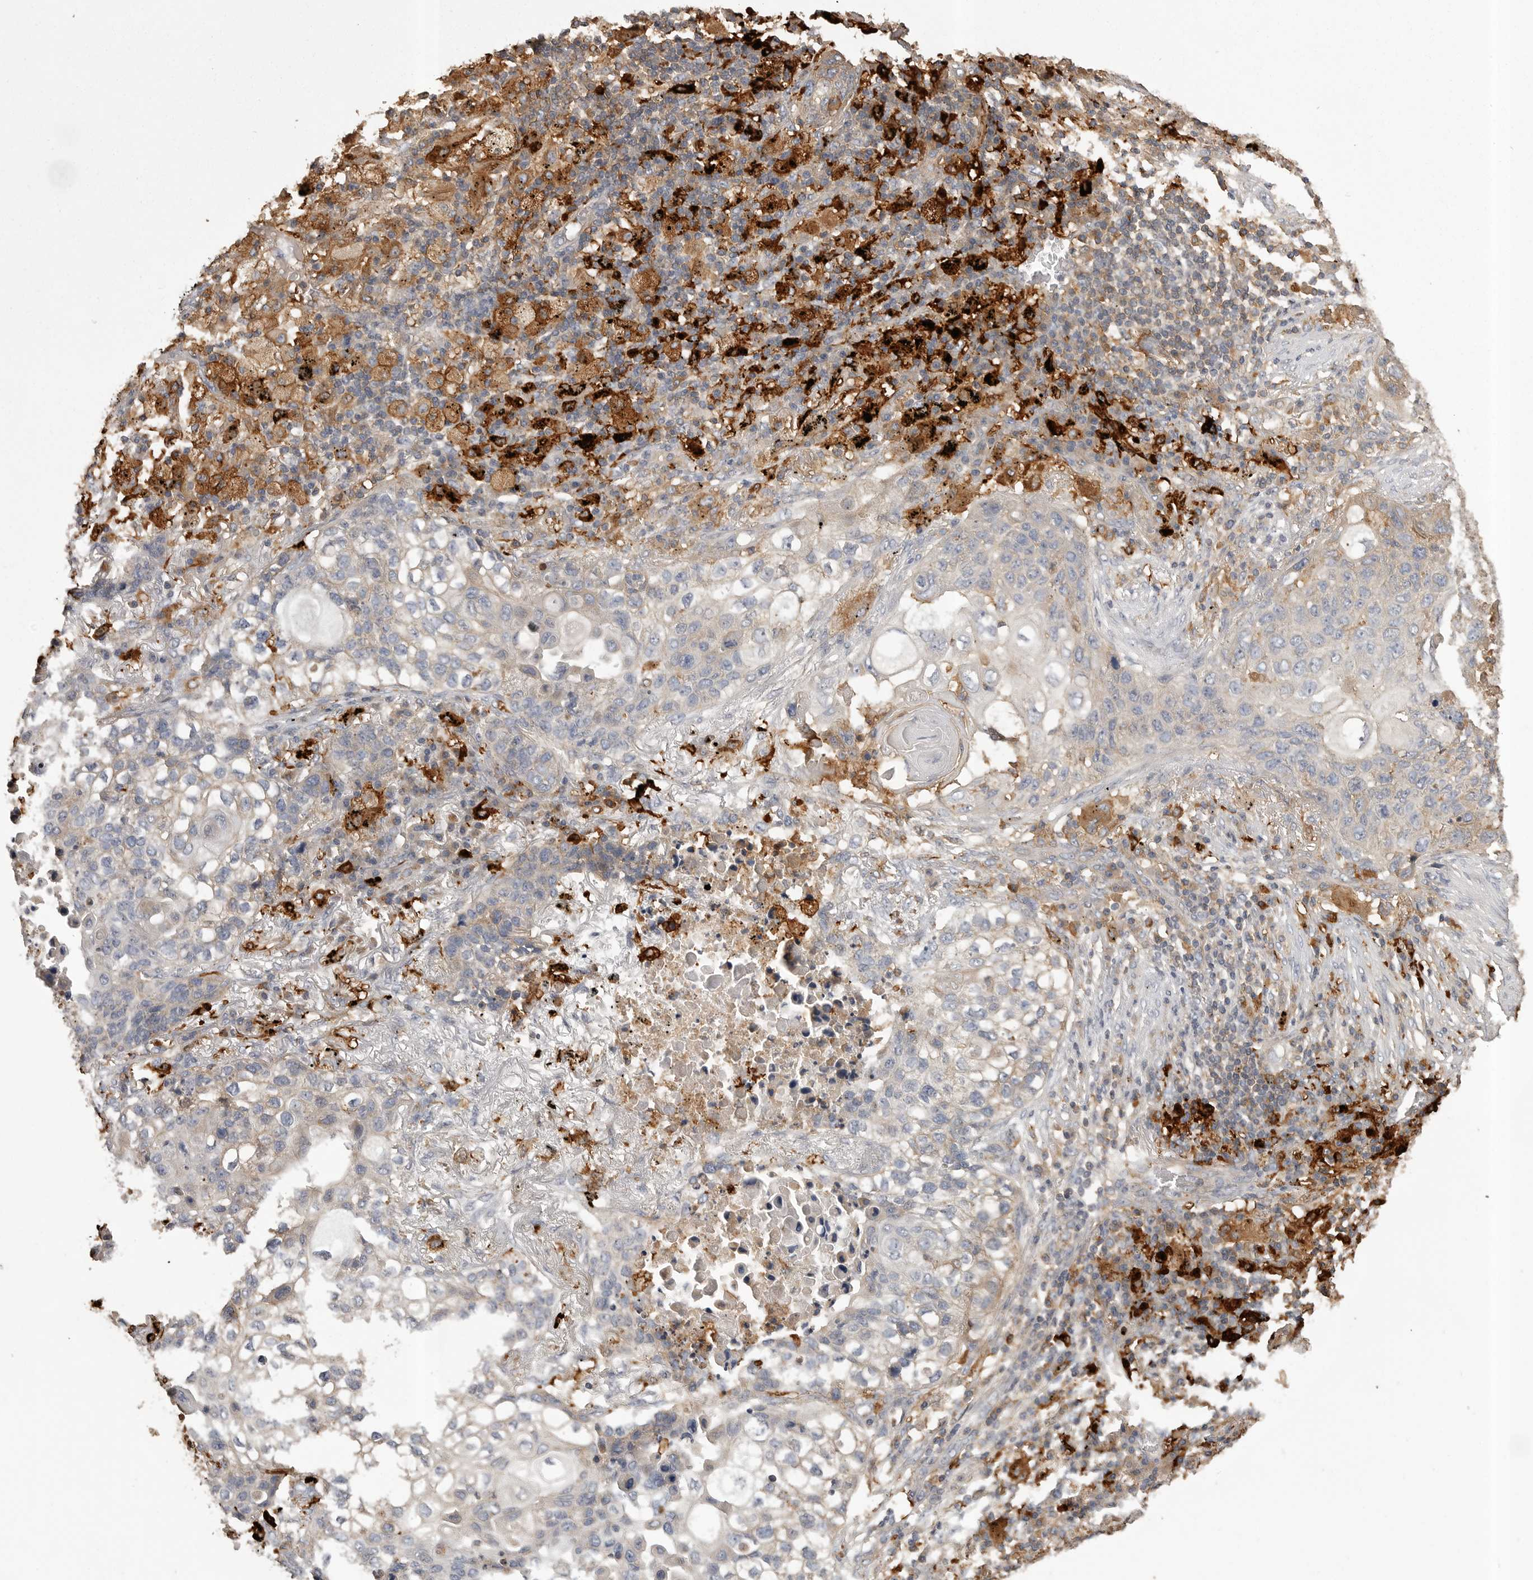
{"staining": {"intensity": "weak", "quantity": "<25%", "location": "cytoplasmic/membranous"}, "tissue": "lung cancer", "cell_type": "Tumor cells", "image_type": "cancer", "snomed": [{"axis": "morphology", "description": "Squamous cell carcinoma, NOS"}, {"axis": "topography", "description": "Lung"}], "caption": "This is an immunohistochemistry (IHC) photomicrograph of lung squamous cell carcinoma. There is no positivity in tumor cells.", "gene": "CMTM6", "patient": {"sex": "female", "age": 63}}